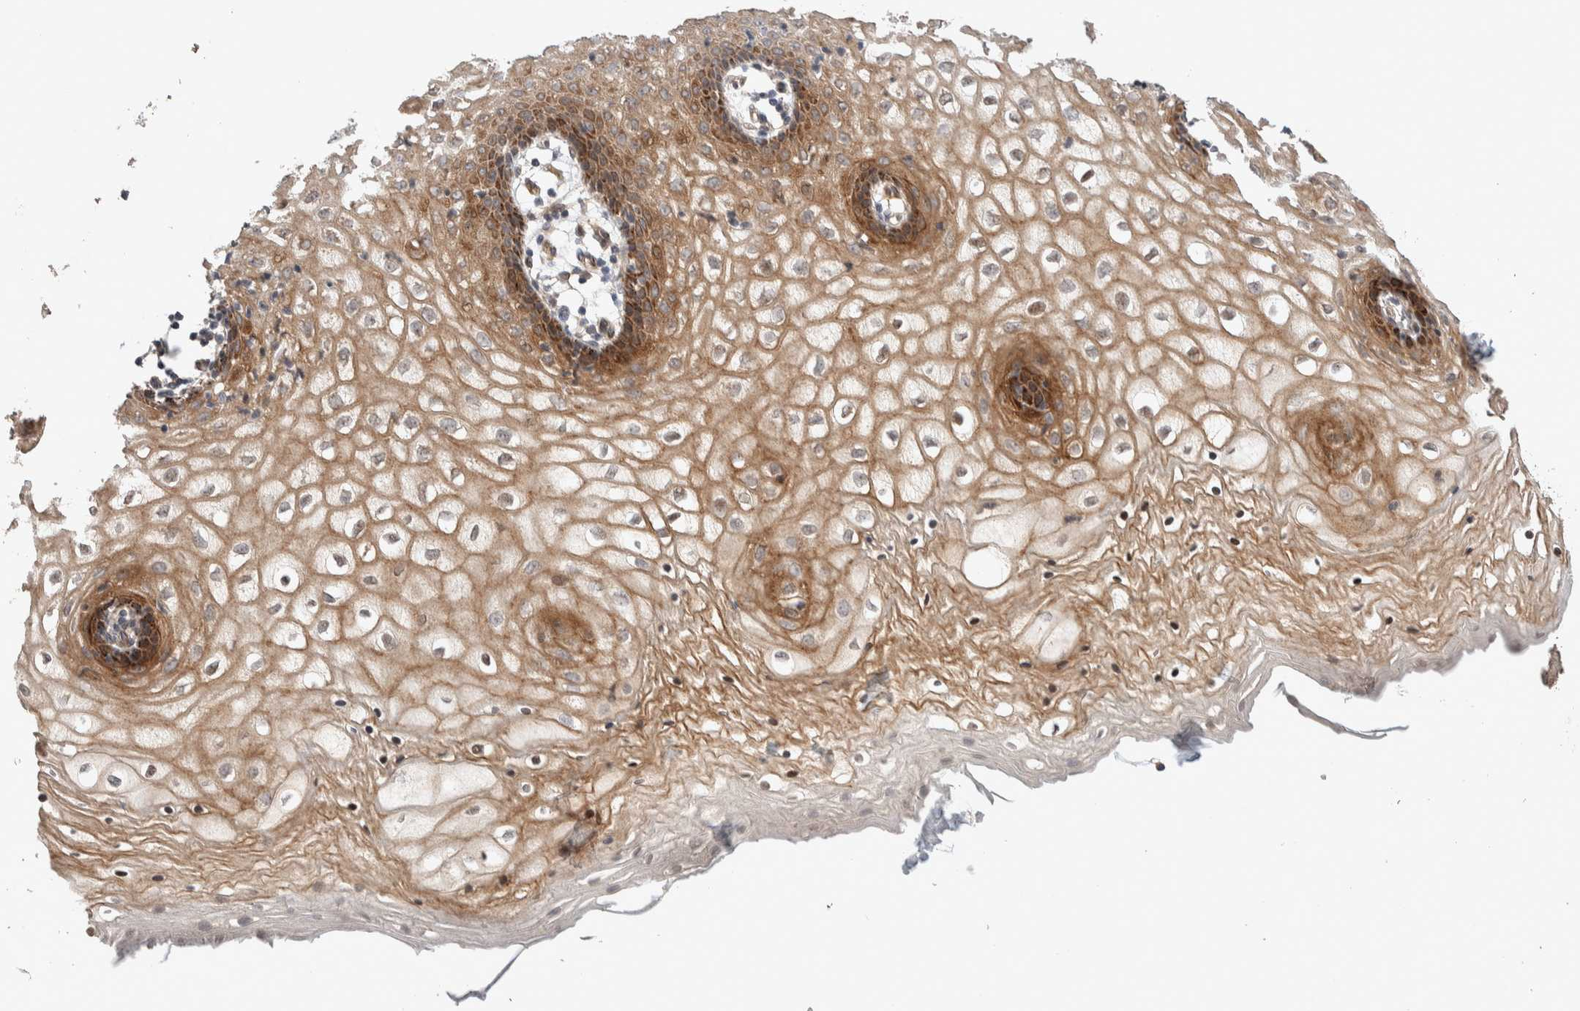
{"staining": {"intensity": "moderate", "quantity": ">75%", "location": "cytoplasmic/membranous"}, "tissue": "vagina", "cell_type": "Squamous epithelial cells", "image_type": "normal", "snomed": [{"axis": "morphology", "description": "Normal tissue, NOS"}, {"axis": "topography", "description": "Vagina"}], "caption": "Squamous epithelial cells demonstrate medium levels of moderate cytoplasmic/membranous positivity in about >75% of cells in normal human vagina.", "gene": "PRDM15", "patient": {"sex": "female", "age": 34}}